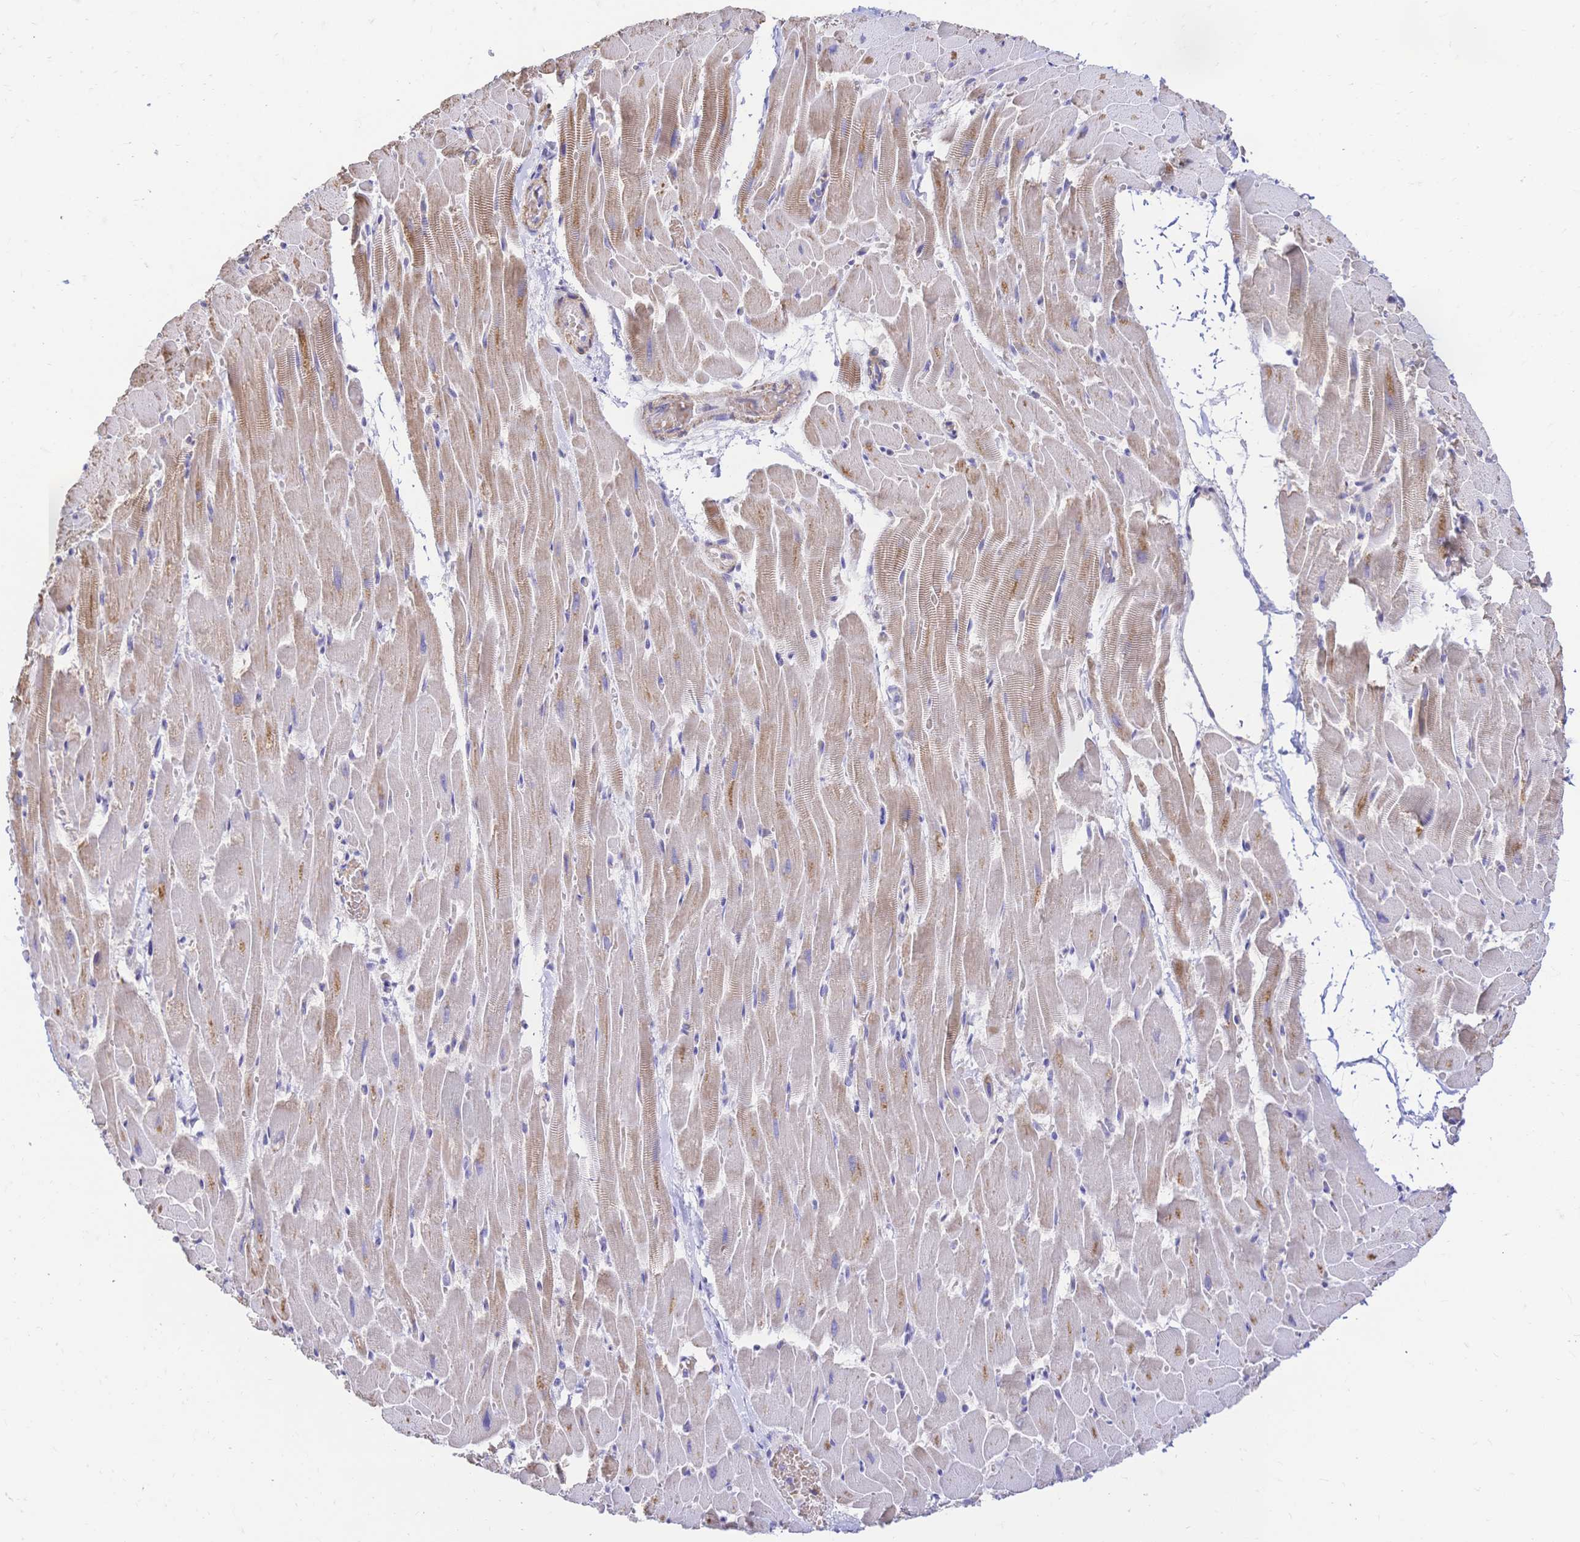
{"staining": {"intensity": "moderate", "quantity": "25%-75%", "location": "cytoplasmic/membranous"}, "tissue": "heart muscle", "cell_type": "Cardiomyocytes", "image_type": "normal", "snomed": [{"axis": "morphology", "description": "Normal tissue, NOS"}, {"axis": "topography", "description": "Heart"}], "caption": "Heart muscle stained with DAB immunohistochemistry exhibits medium levels of moderate cytoplasmic/membranous staining in approximately 25%-75% of cardiomyocytes. Nuclei are stained in blue.", "gene": "CLEC18A", "patient": {"sex": "male", "age": 37}}